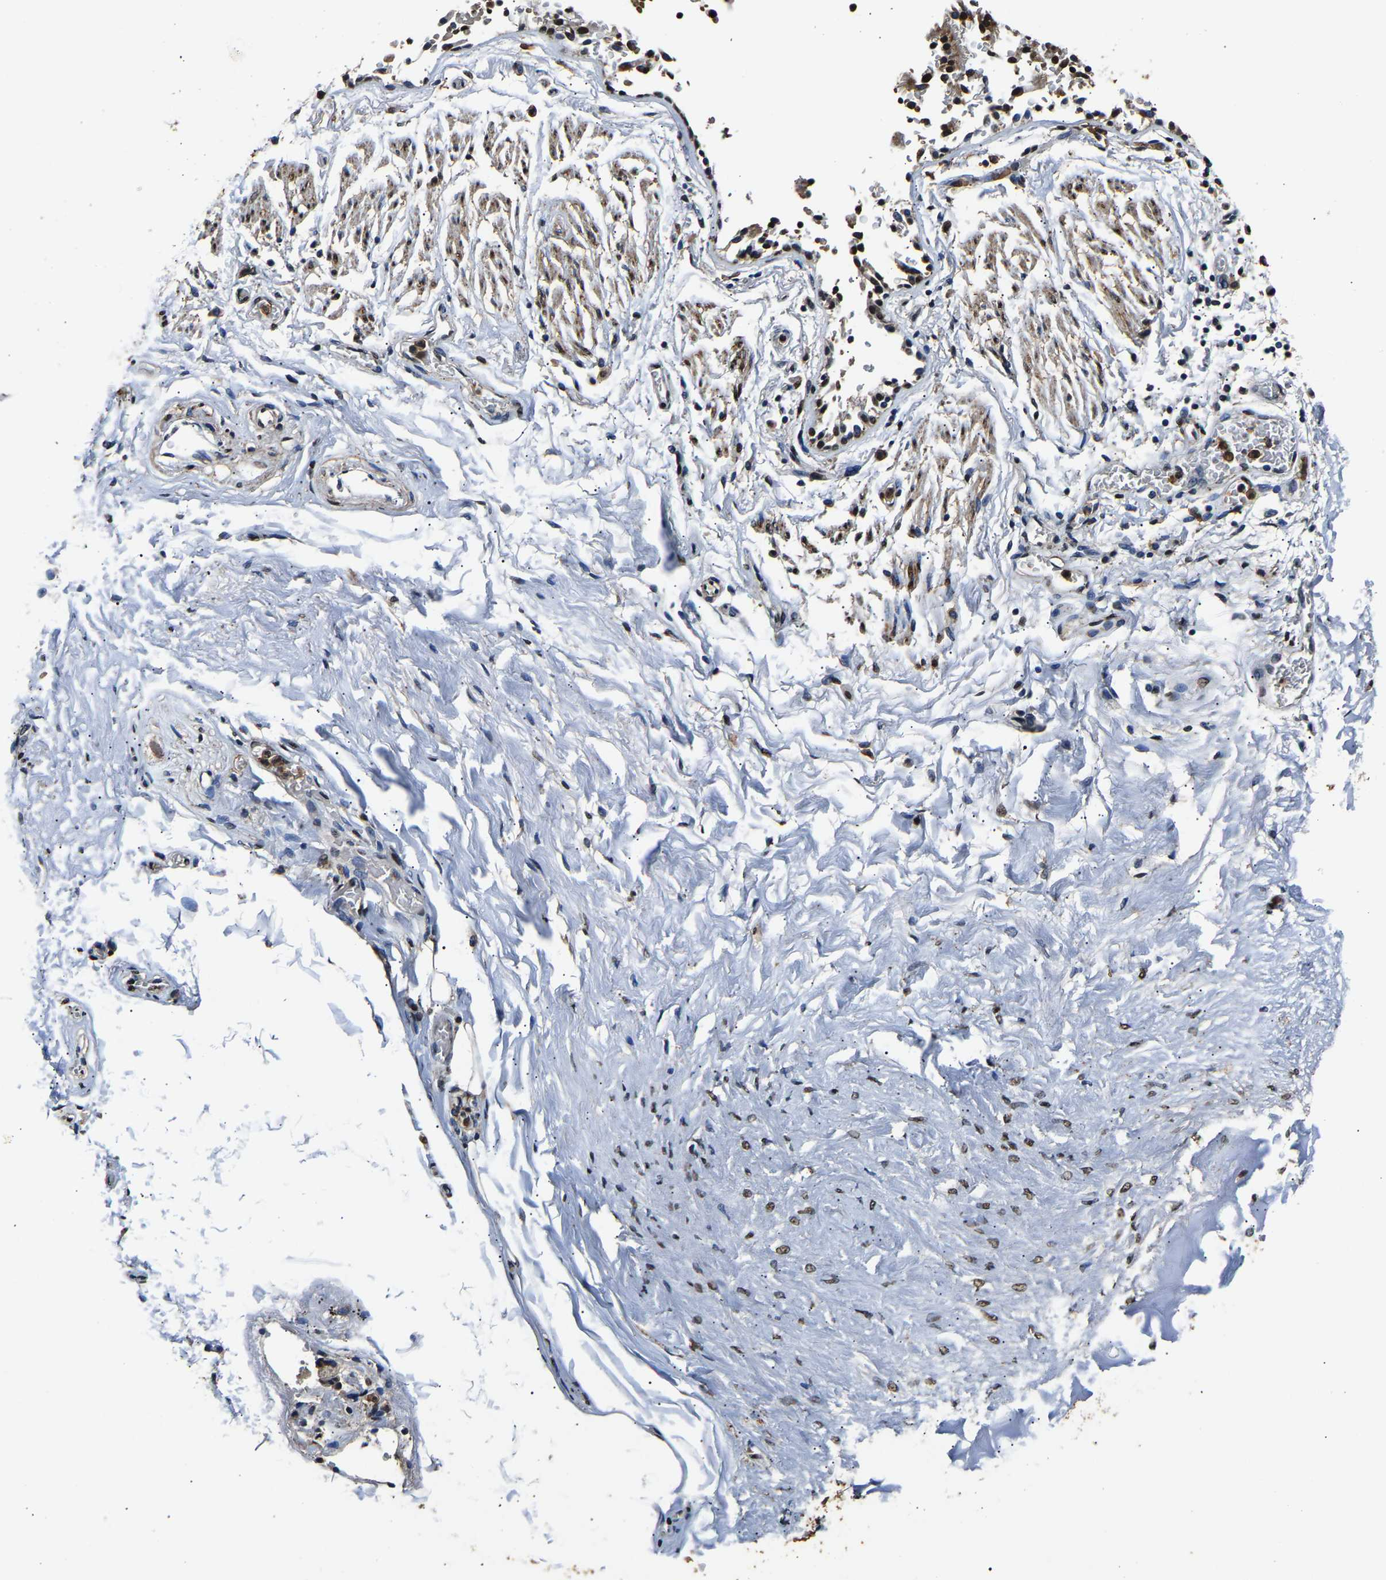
{"staining": {"intensity": "moderate", "quantity": ">75%", "location": "nuclear"}, "tissue": "adipose tissue", "cell_type": "Adipocytes", "image_type": "normal", "snomed": [{"axis": "morphology", "description": "Normal tissue, NOS"}, {"axis": "topography", "description": "Cartilage tissue"}, {"axis": "topography", "description": "Lung"}], "caption": "Benign adipose tissue reveals moderate nuclear positivity in about >75% of adipocytes.", "gene": "SAFB", "patient": {"sex": "female", "age": 77}}